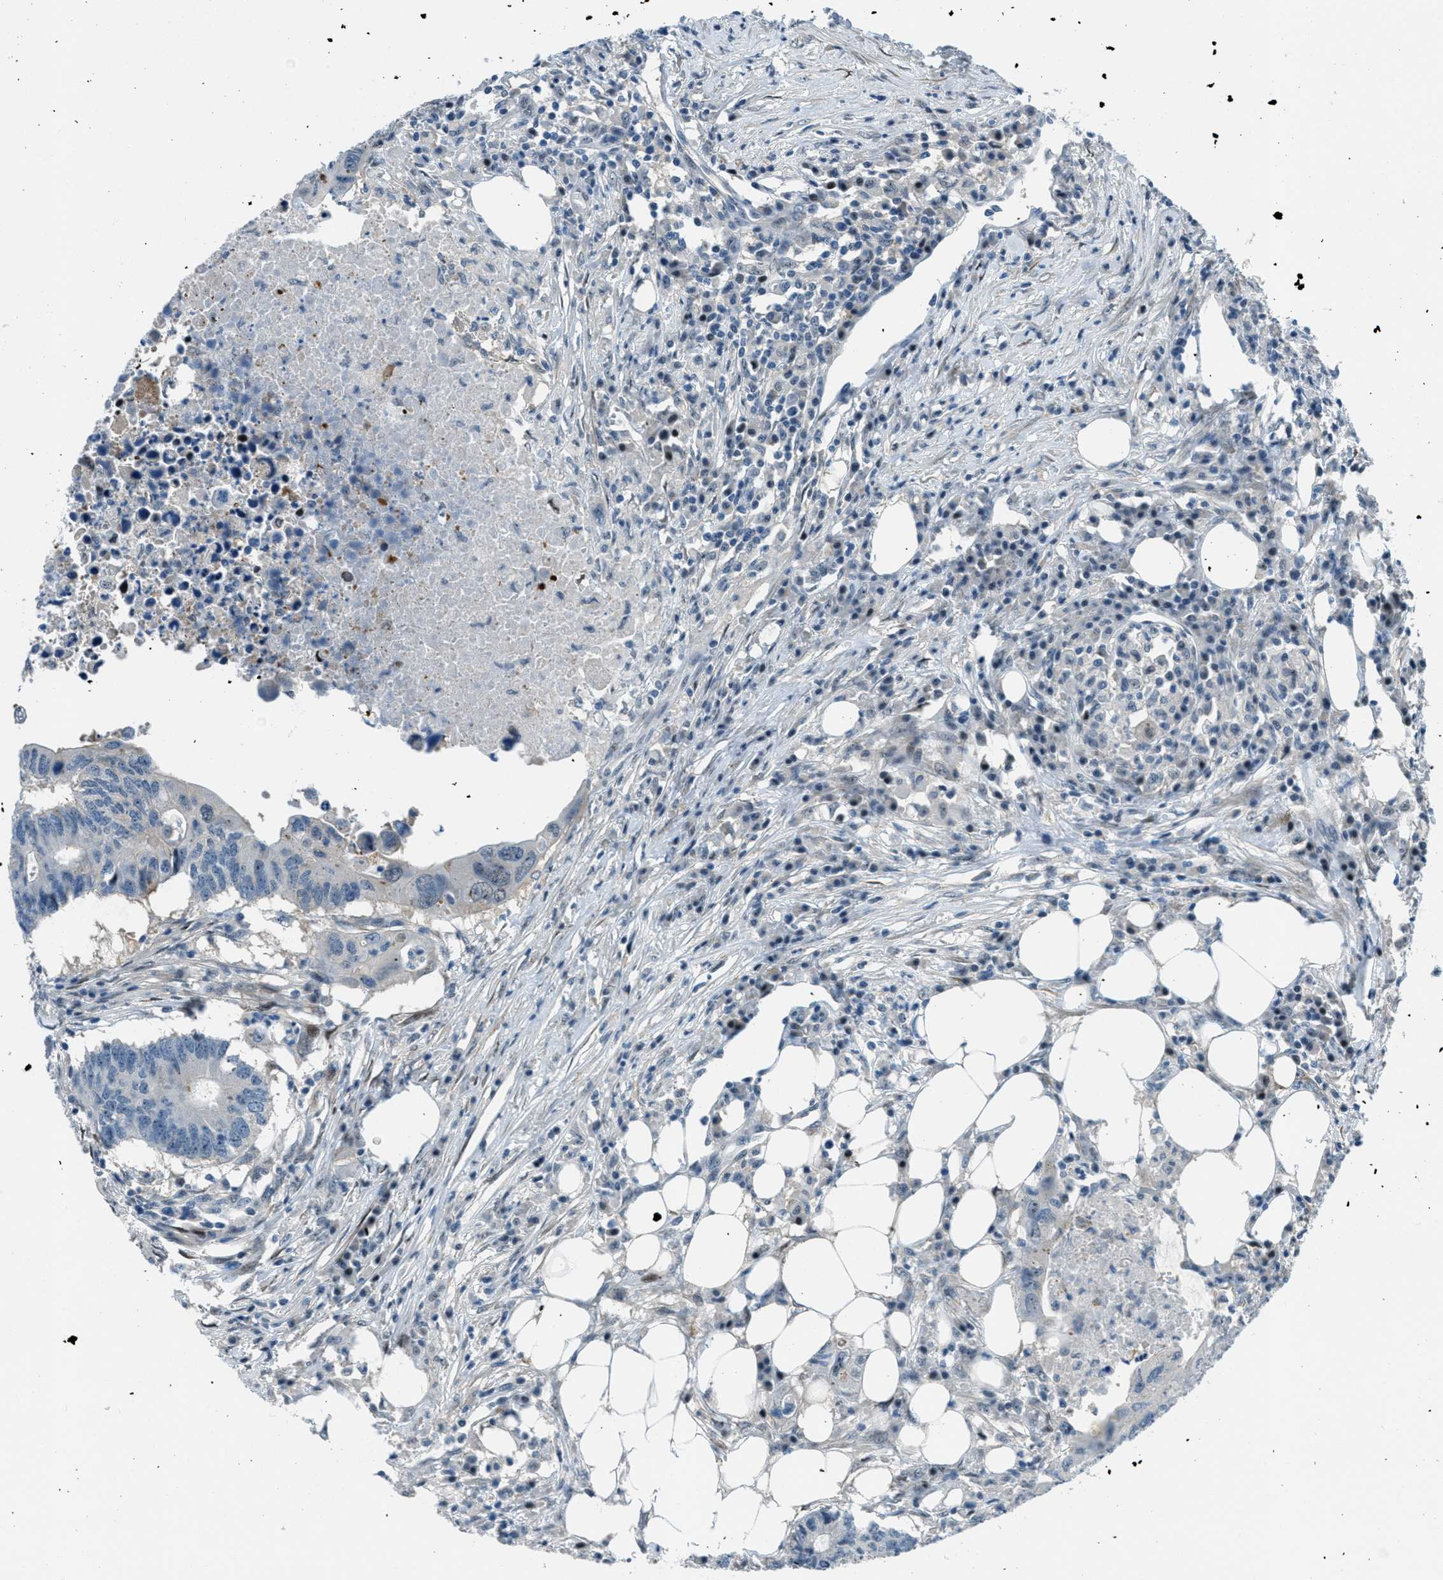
{"staining": {"intensity": "weak", "quantity": "<25%", "location": "nuclear"}, "tissue": "colorectal cancer", "cell_type": "Tumor cells", "image_type": "cancer", "snomed": [{"axis": "morphology", "description": "Adenocarcinoma, NOS"}, {"axis": "topography", "description": "Colon"}], "caption": "DAB immunohistochemical staining of human colorectal cancer displays no significant expression in tumor cells. Nuclei are stained in blue.", "gene": "ZDHHC23", "patient": {"sex": "male", "age": 71}}